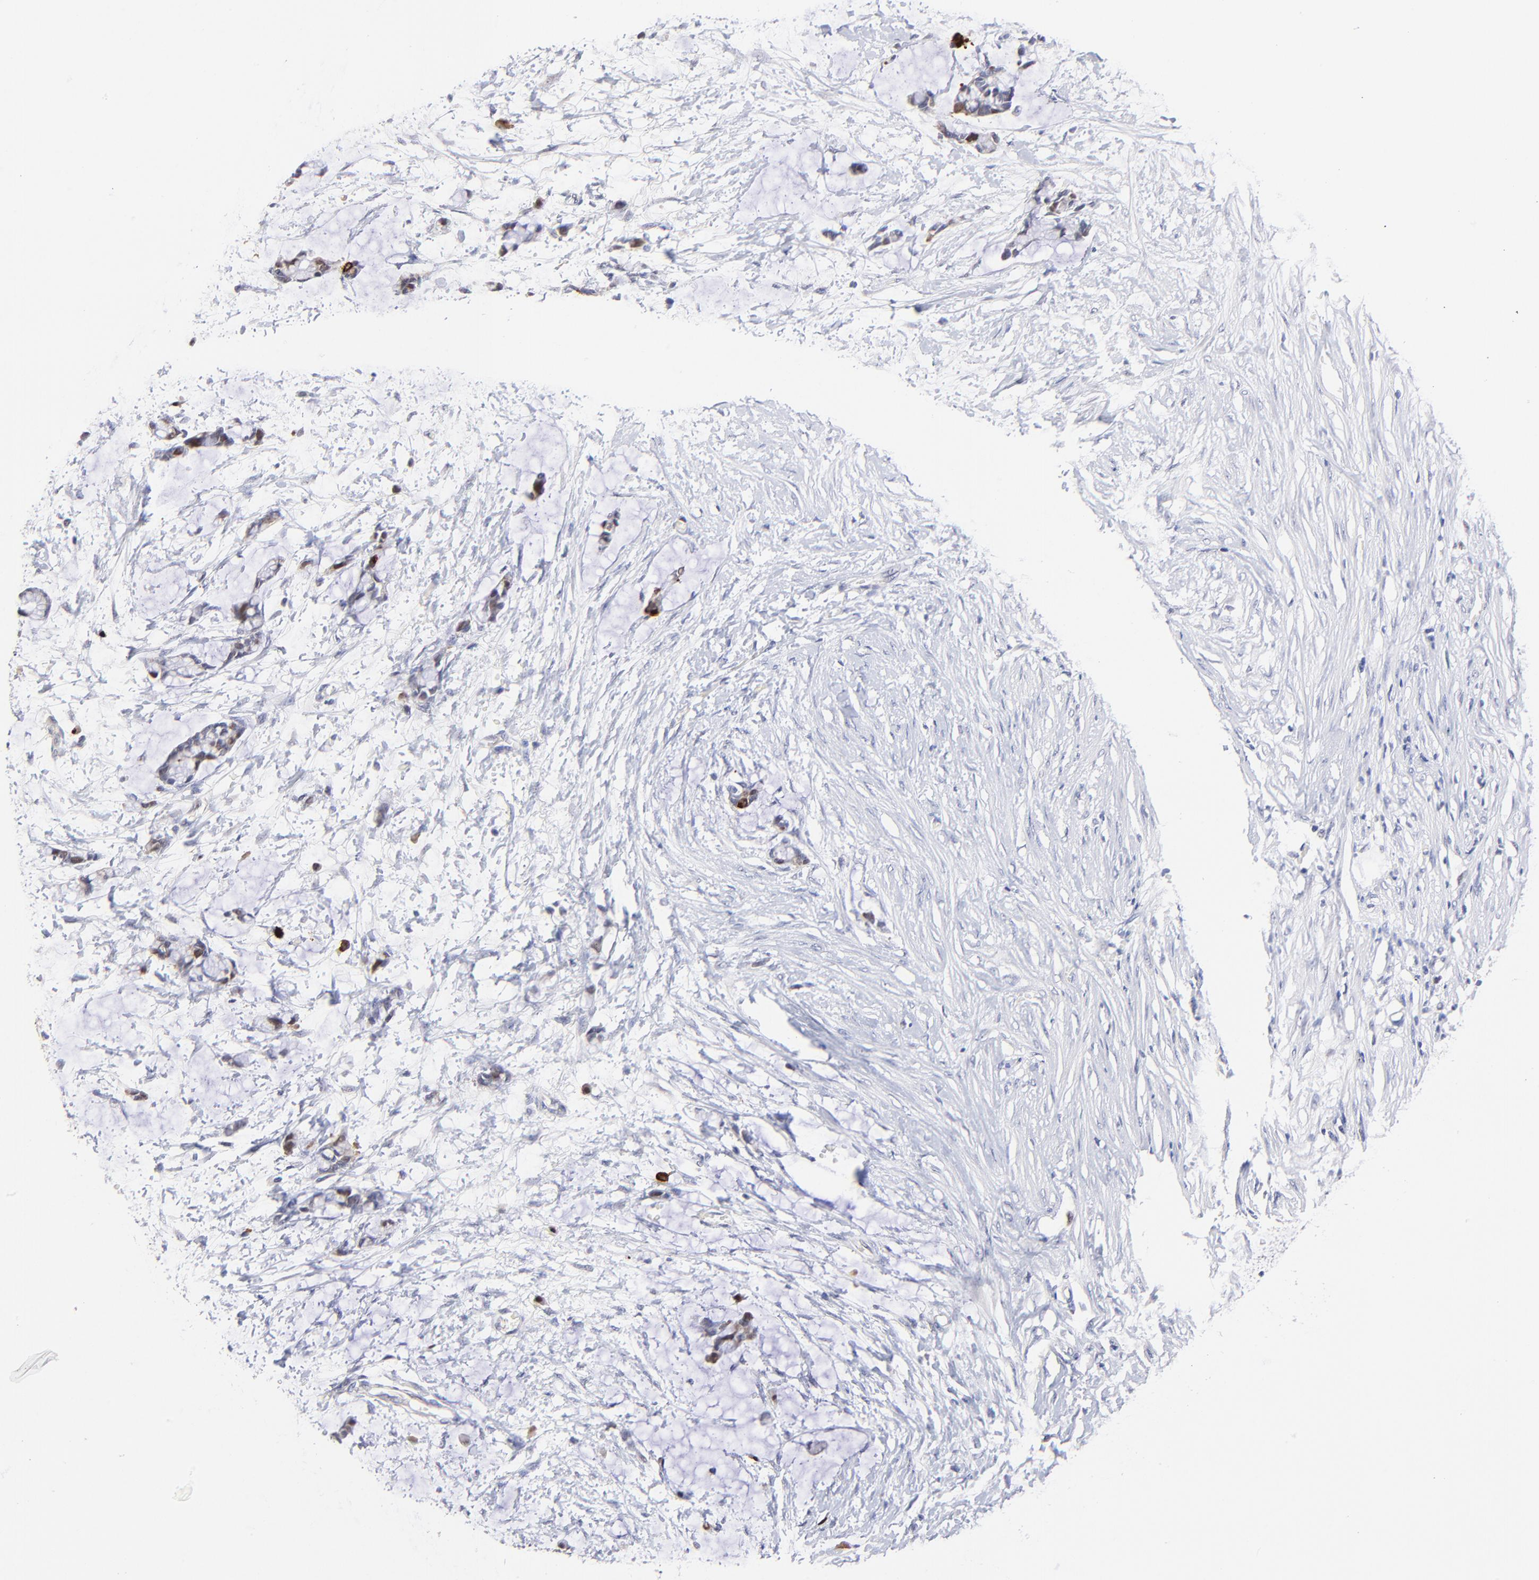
{"staining": {"intensity": "moderate", "quantity": "<25%", "location": "nuclear"}, "tissue": "colorectal cancer", "cell_type": "Tumor cells", "image_type": "cancer", "snomed": [{"axis": "morphology", "description": "Normal tissue, NOS"}, {"axis": "morphology", "description": "Adenocarcinoma, NOS"}, {"axis": "topography", "description": "Colon"}, {"axis": "topography", "description": "Peripheral nerve tissue"}], "caption": "Immunohistochemistry of human colorectal adenocarcinoma exhibits low levels of moderate nuclear expression in about <25% of tumor cells.", "gene": "ZNF155", "patient": {"sex": "male", "age": 14}}